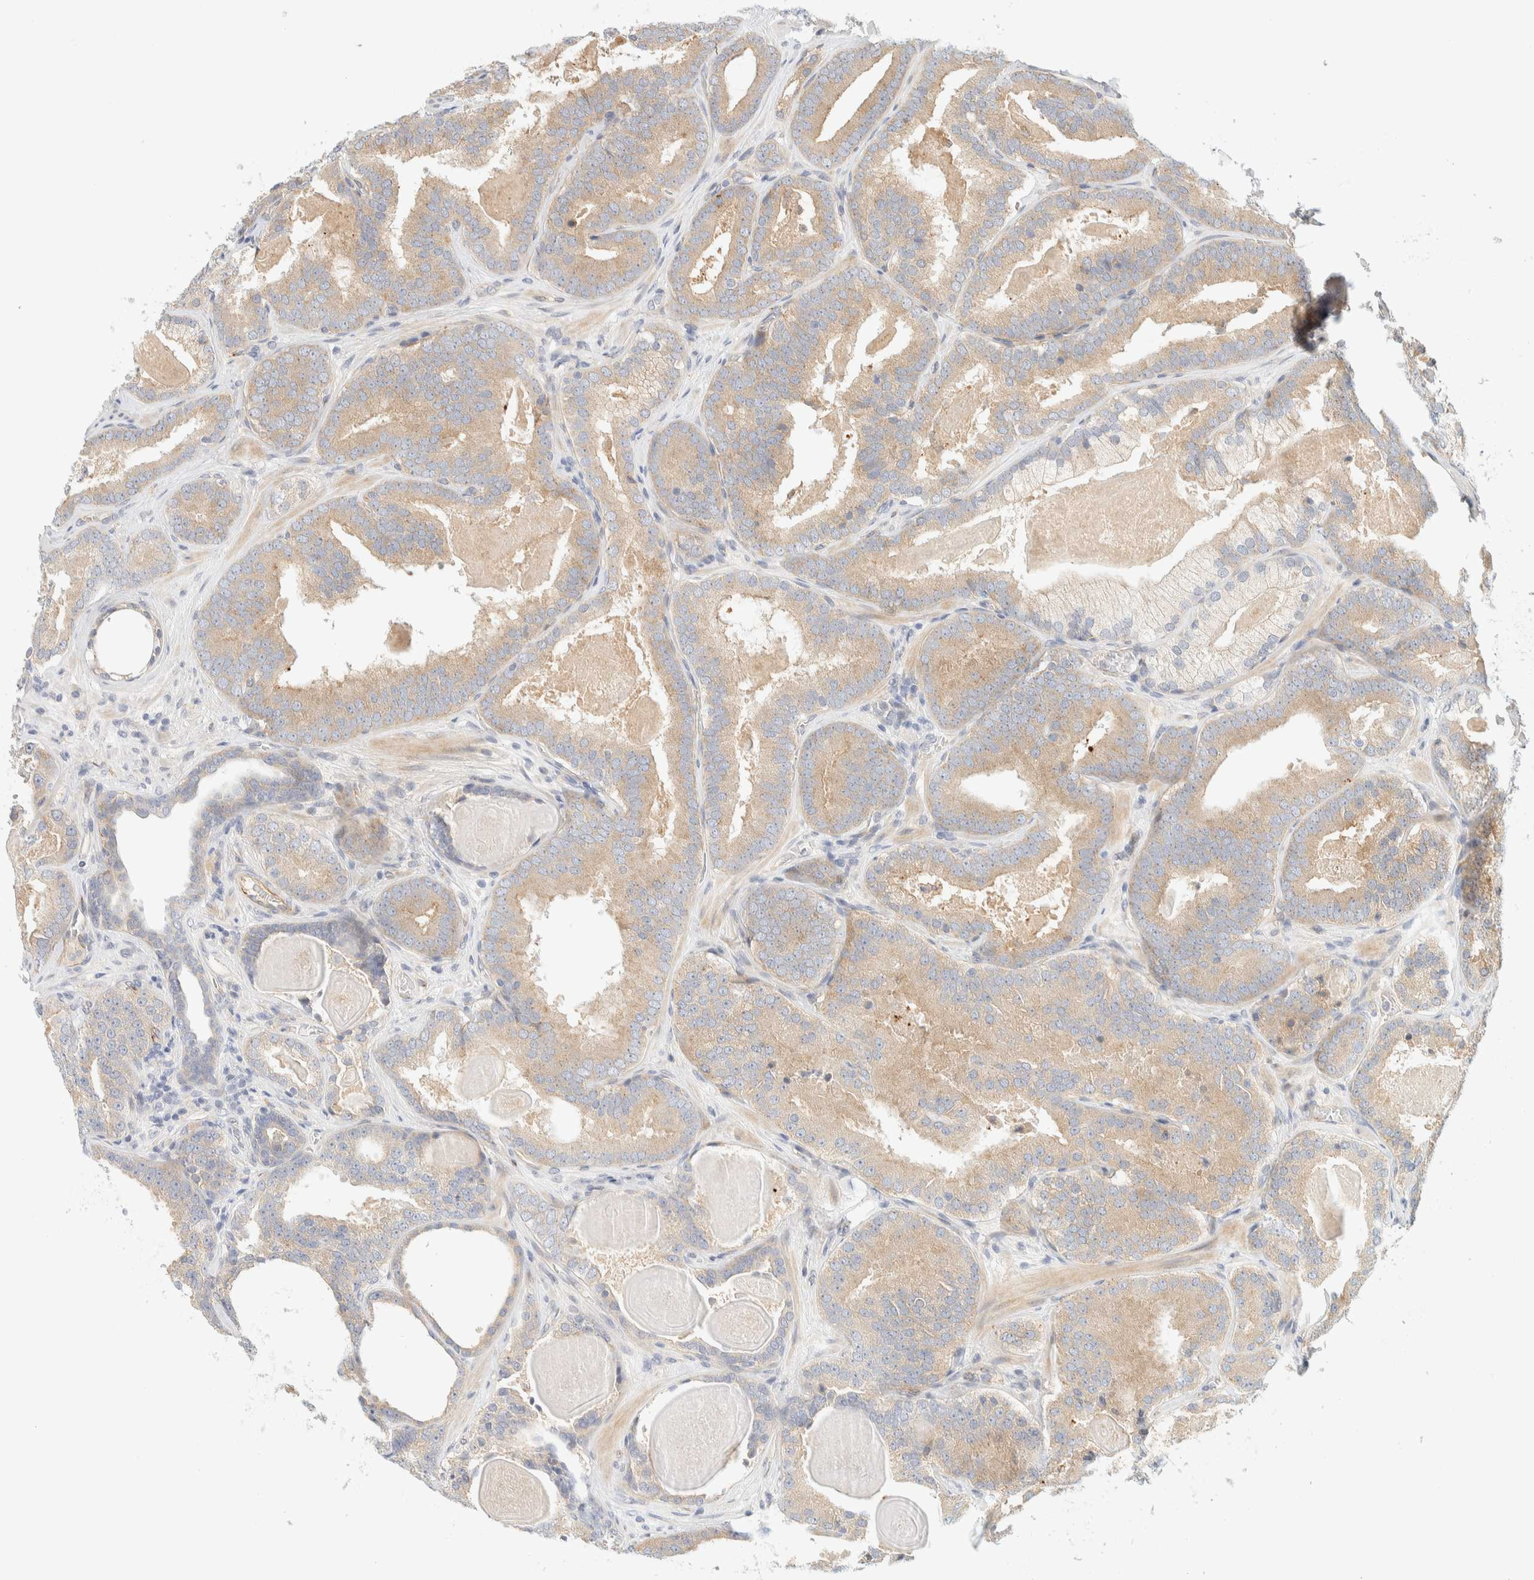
{"staining": {"intensity": "weak", "quantity": ">75%", "location": "cytoplasmic/membranous"}, "tissue": "prostate cancer", "cell_type": "Tumor cells", "image_type": "cancer", "snomed": [{"axis": "morphology", "description": "Adenocarcinoma, High grade"}, {"axis": "topography", "description": "Prostate"}], "caption": "The photomicrograph demonstrates a brown stain indicating the presence of a protein in the cytoplasmic/membranous of tumor cells in prostate cancer. (DAB (3,3'-diaminobenzidine) IHC, brown staining for protein, blue staining for nuclei).", "gene": "FAT1", "patient": {"sex": "male", "age": 60}}